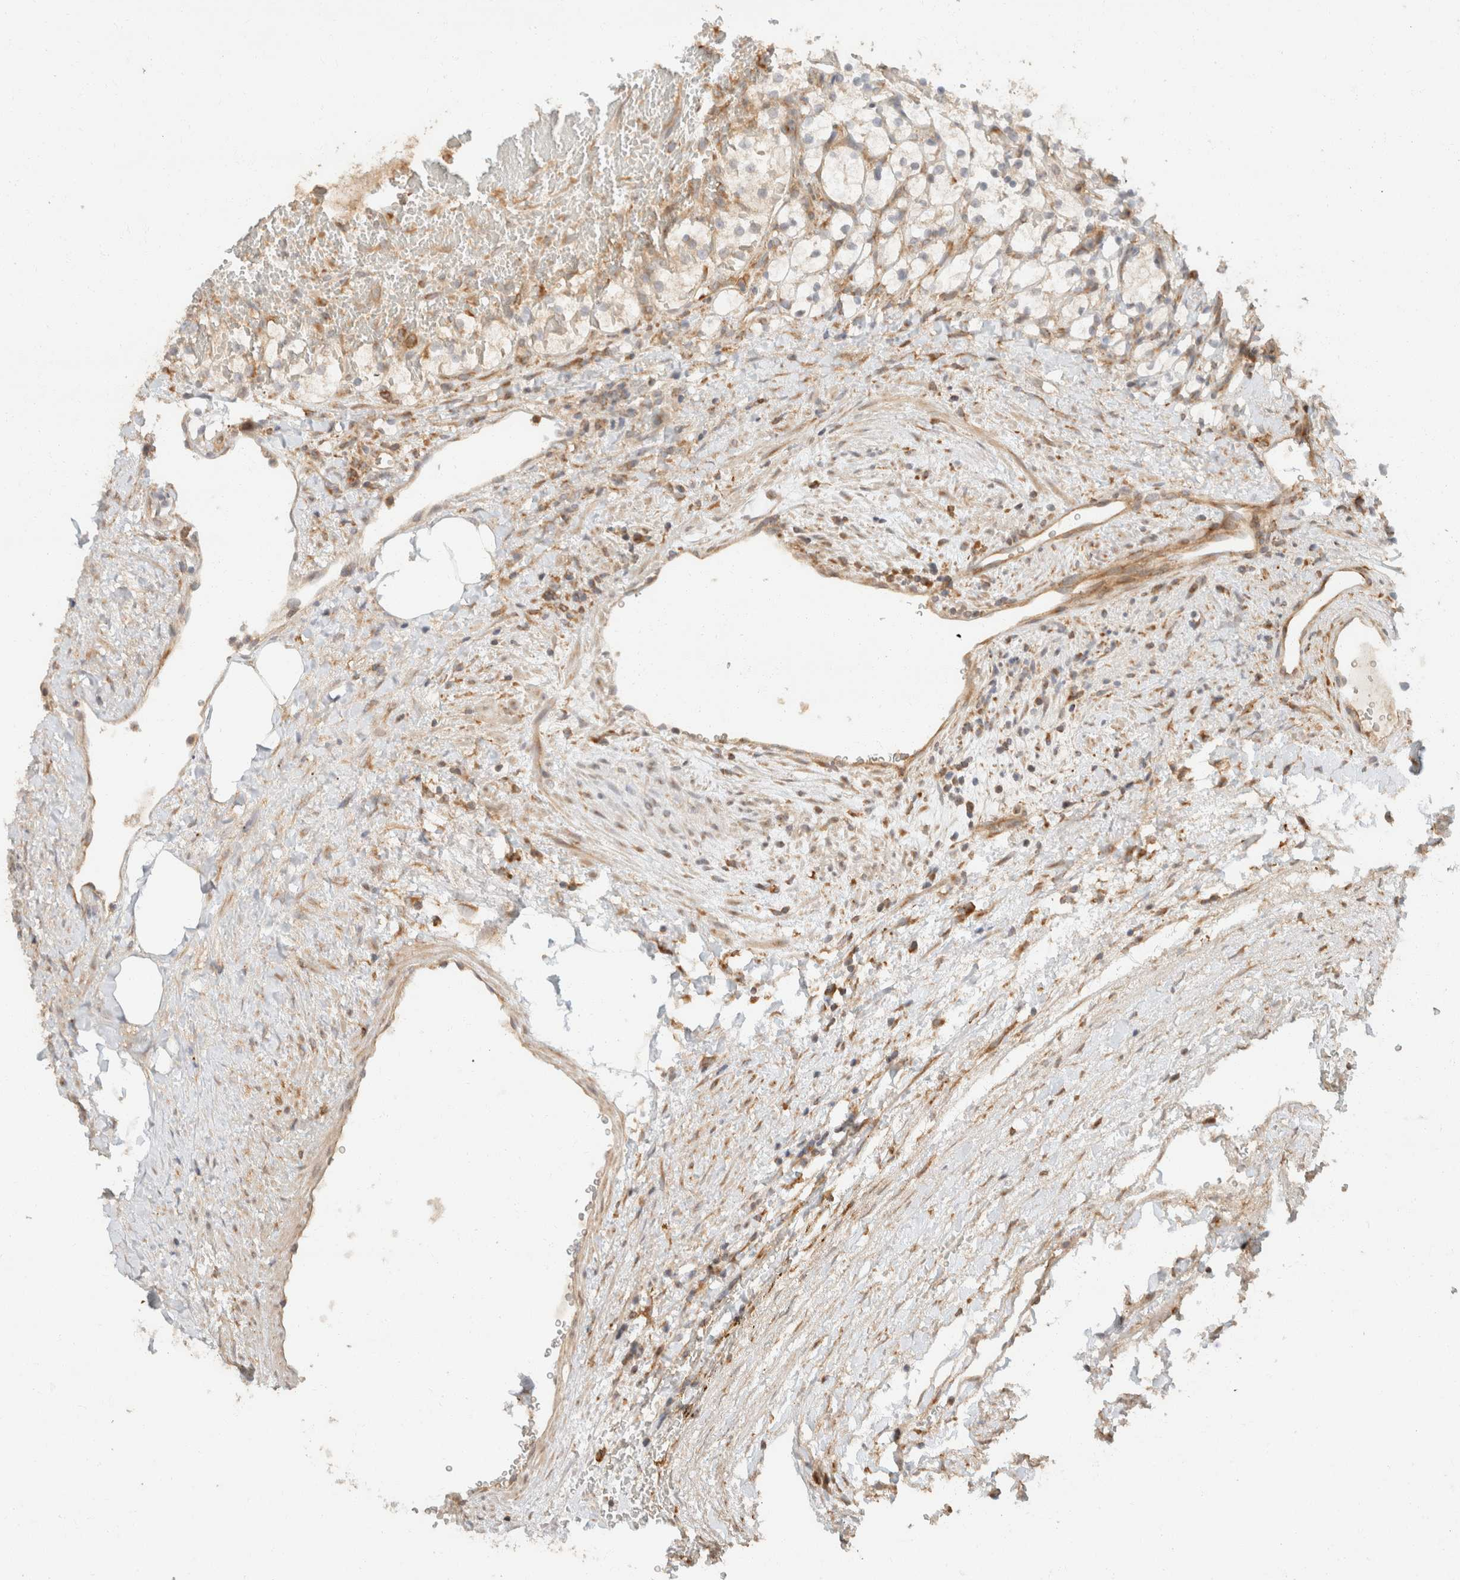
{"staining": {"intensity": "weak", "quantity": "<25%", "location": "cytoplasmic/membranous"}, "tissue": "renal cancer", "cell_type": "Tumor cells", "image_type": "cancer", "snomed": [{"axis": "morphology", "description": "Adenocarcinoma, NOS"}, {"axis": "topography", "description": "Kidney"}], "caption": "Immunohistochemical staining of human renal cancer reveals no significant expression in tumor cells. (IHC, brightfield microscopy, high magnification).", "gene": "TACC1", "patient": {"sex": "female", "age": 69}}